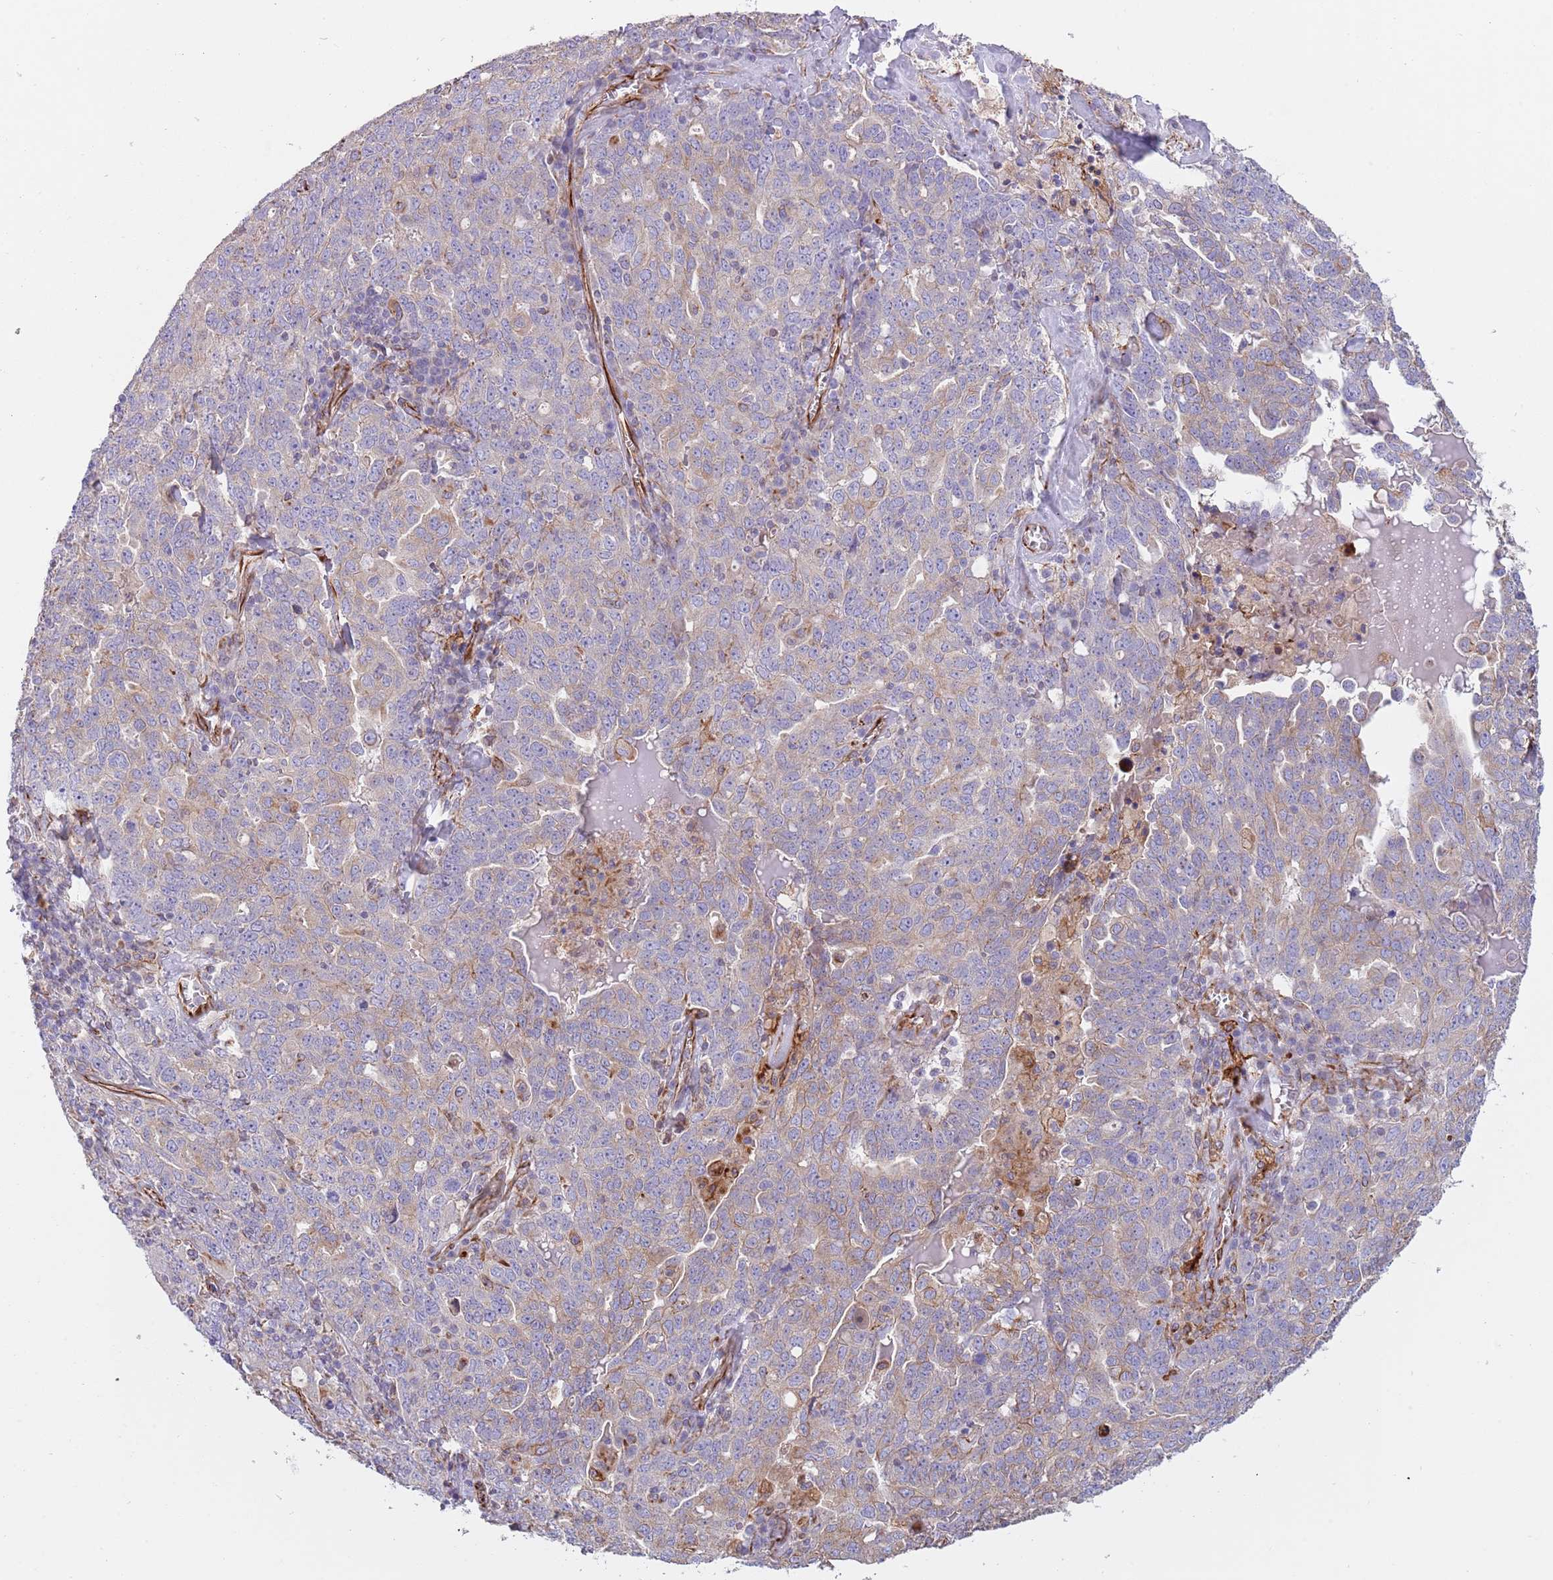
{"staining": {"intensity": "weak", "quantity": "<25%", "location": "cytoplasmic/membranous"}, "tissue": "ovarian cancer", "cell_type": "Tumor cells", "image_type": "cancer", "snomed": [{"axis": "morphology", "description": "Carcinoma, endometroid"}, {"axis": "topography", "description": "Ovary"}], "caption": "Immunohistochemical staining of ovarian cancer demonstrates no significant staining in tumor cells.", "gene": "MOGAT1", "patient": {"sex": "female", "age": 62}}